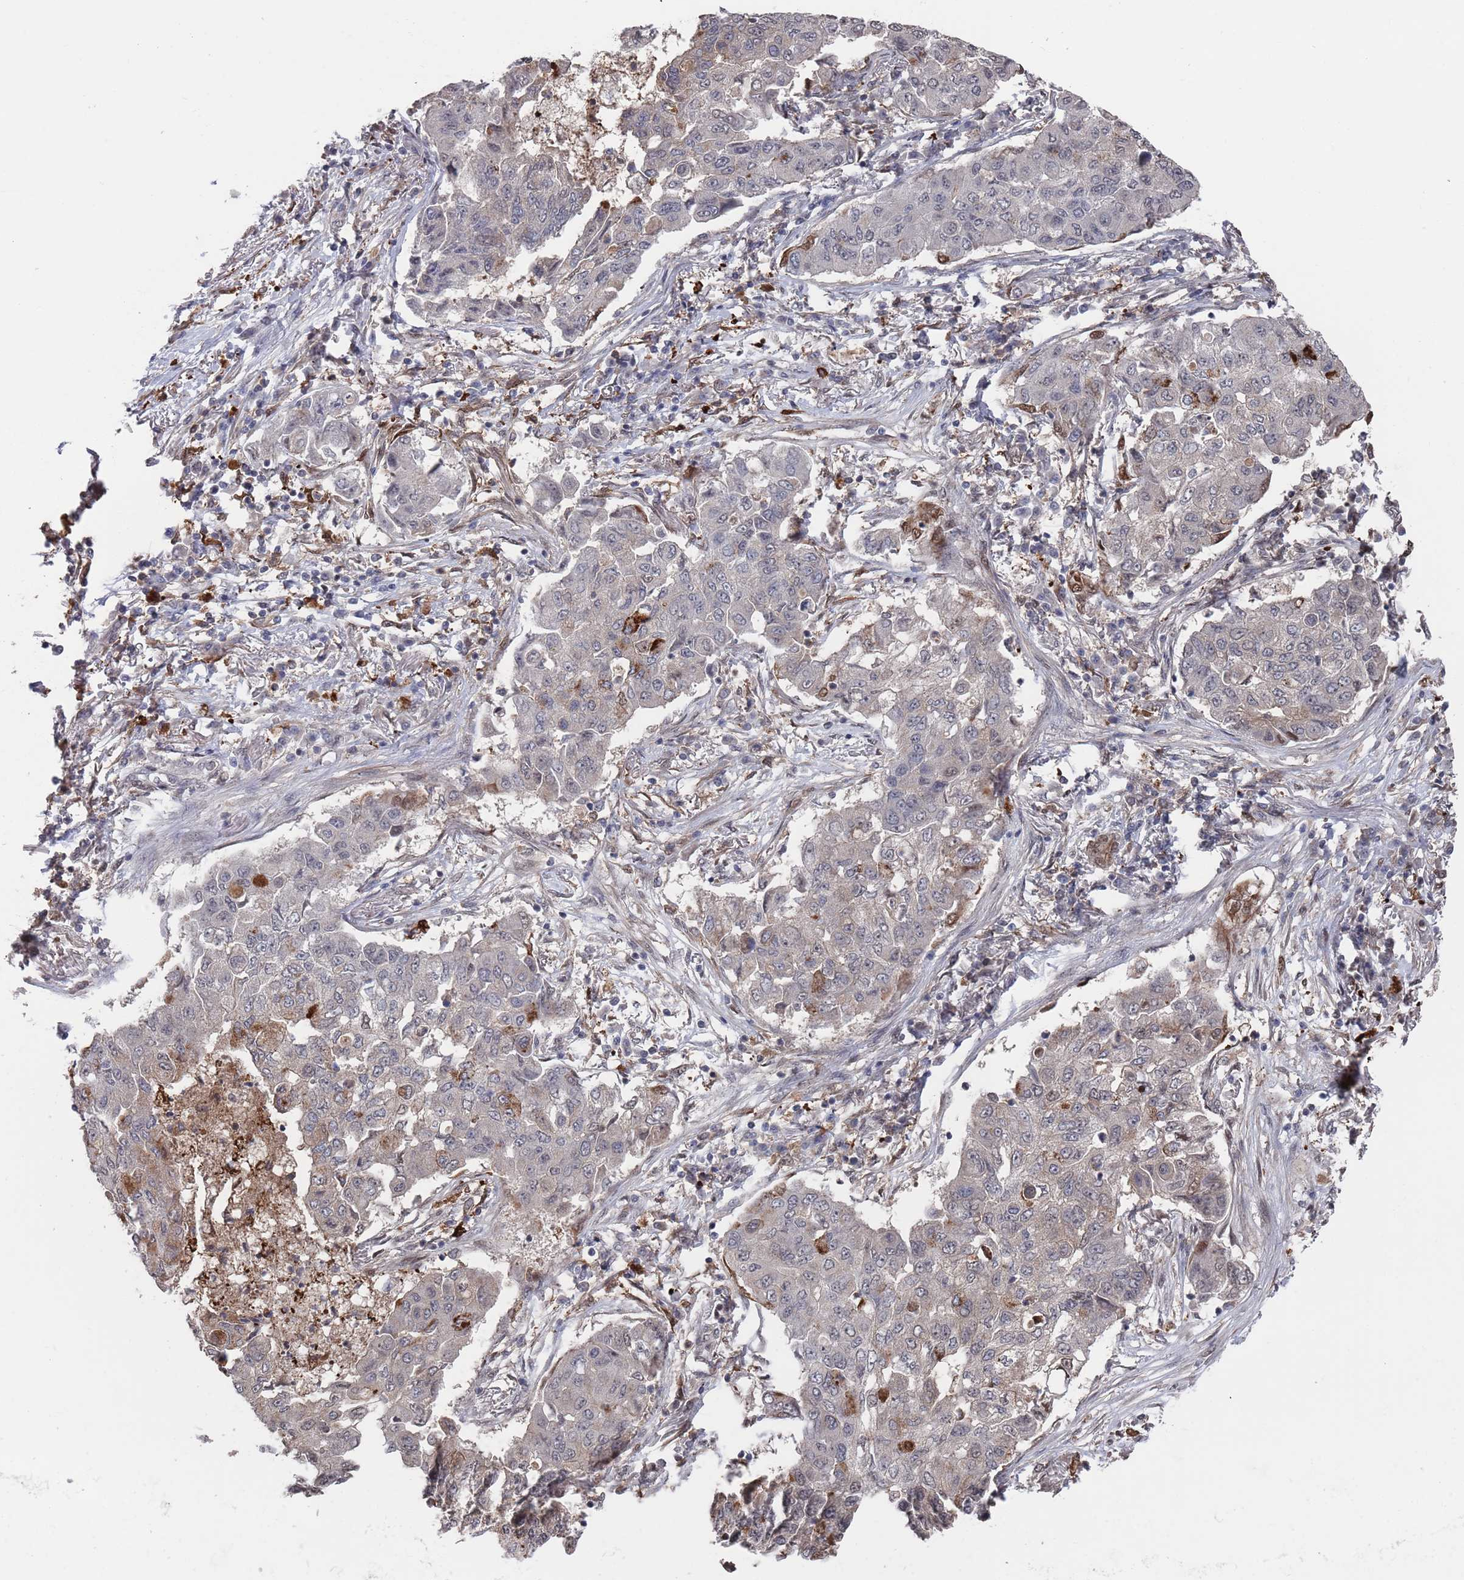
{"staining": {"intensity": "negative", "quantity": "none", "location": "none"}, "tissue": "lung cancer", "cell_type": "Tumor cells", "image_type": "cancer", "snomed": [{"axis": "morphology", "description": "Squamous cell carcinoma, NOS"}, {"axis": "topography", "description": "Lung"}], "caption": "Immunohistochemistry (IHC) histopathology image of neoplastic tissue: lung cancer stained with DAB reveals no significant protein staining in tumor cells.", "gene": "DGKD", "patient": {"sex": "male", "age": 74}}